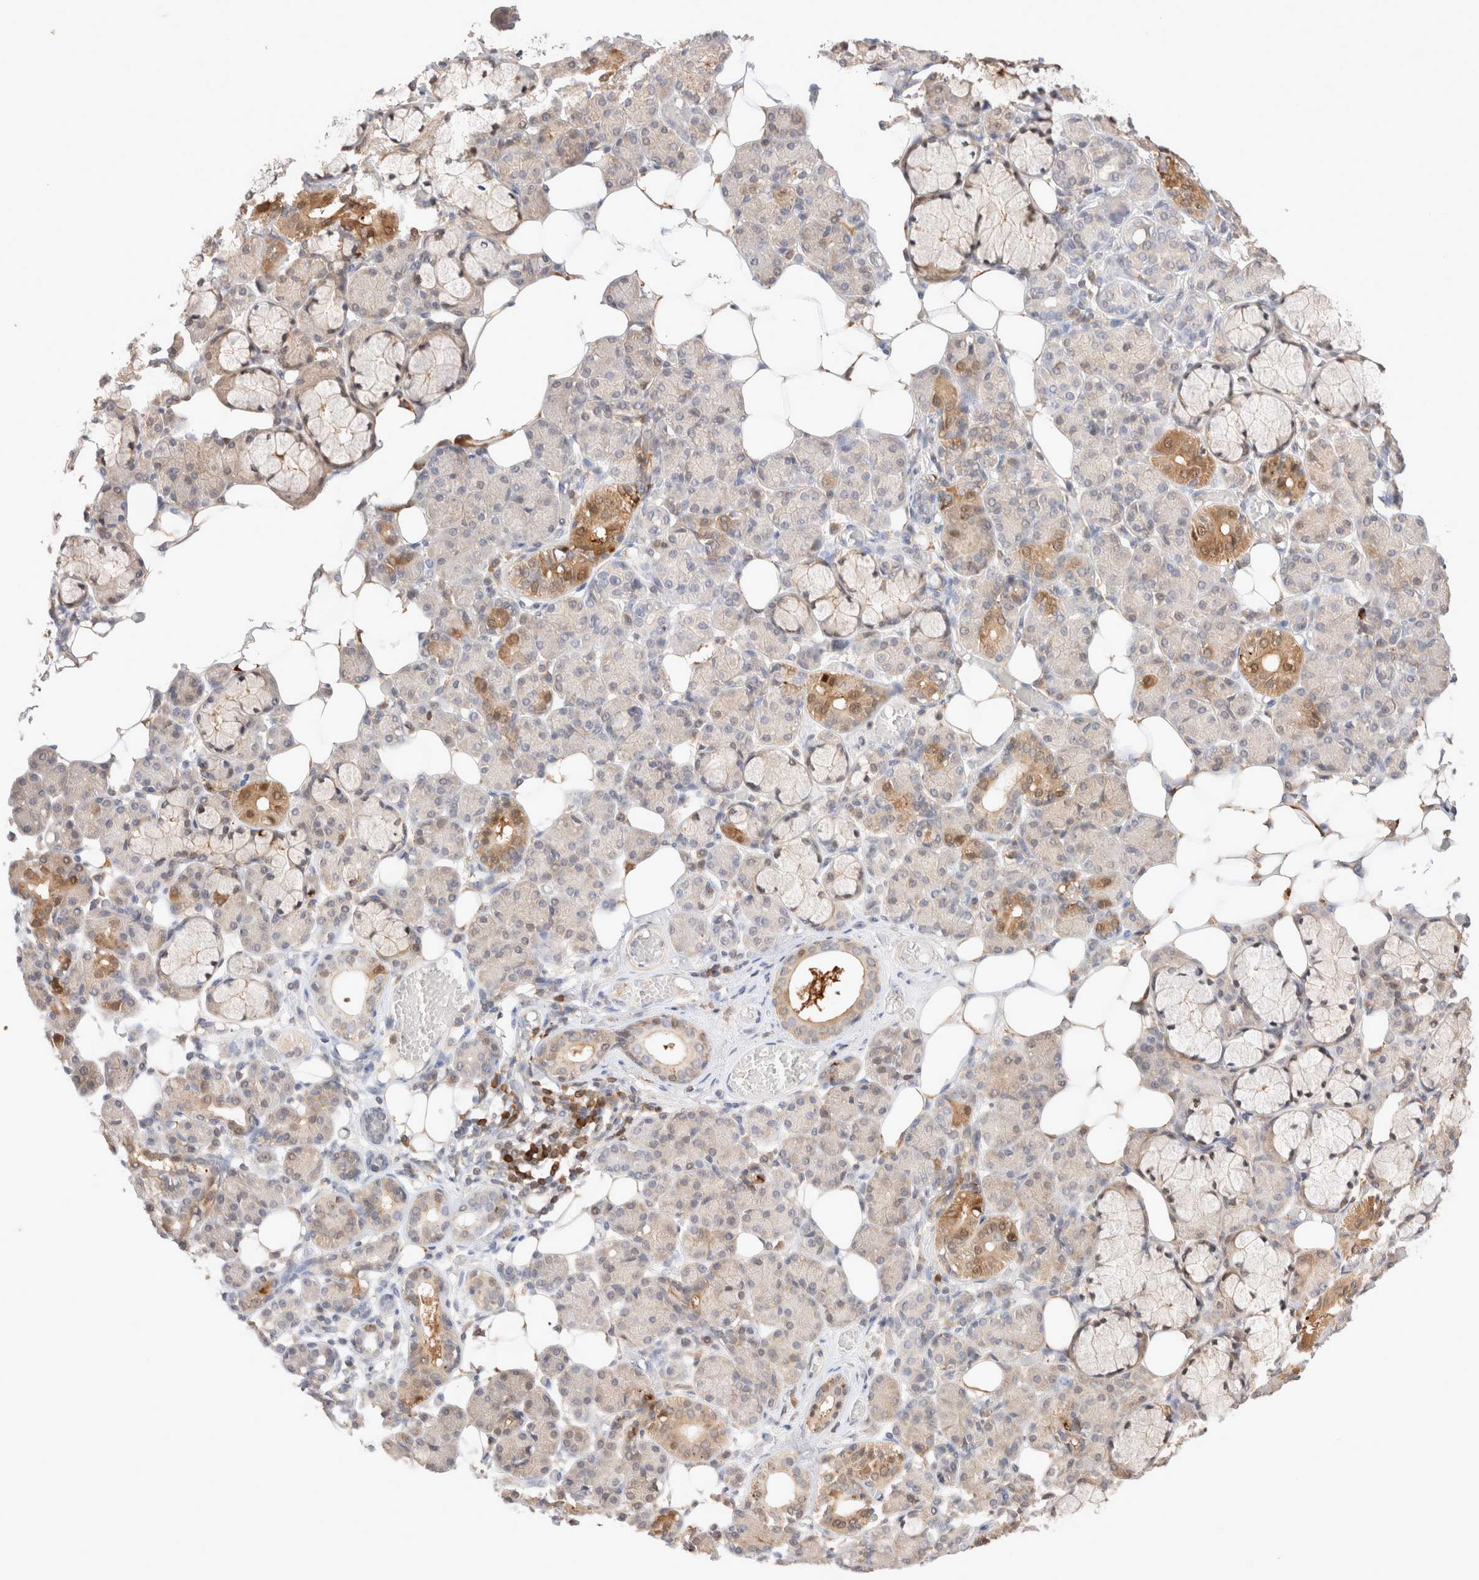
{"staining": {"intensity": "moderate", "quantity": "<25%", "location": "cytoplasmic/membranous"}, "tissue": "salivary gland", "cell_type": "Glandular cells", "image_type": "normal", "snomed": [{"axis": "morphology", "description": "Normal tissue, NOS"}, {"axis": "topography", "description": "Salivary gland"}], "caption": "A micrograph of salivary gland stained for a protein shows moderate cytoplasmic/membranous brown staining in glandular cells.", "gene": "STARD10", "patient": {"sex": "male", "age": 63}}